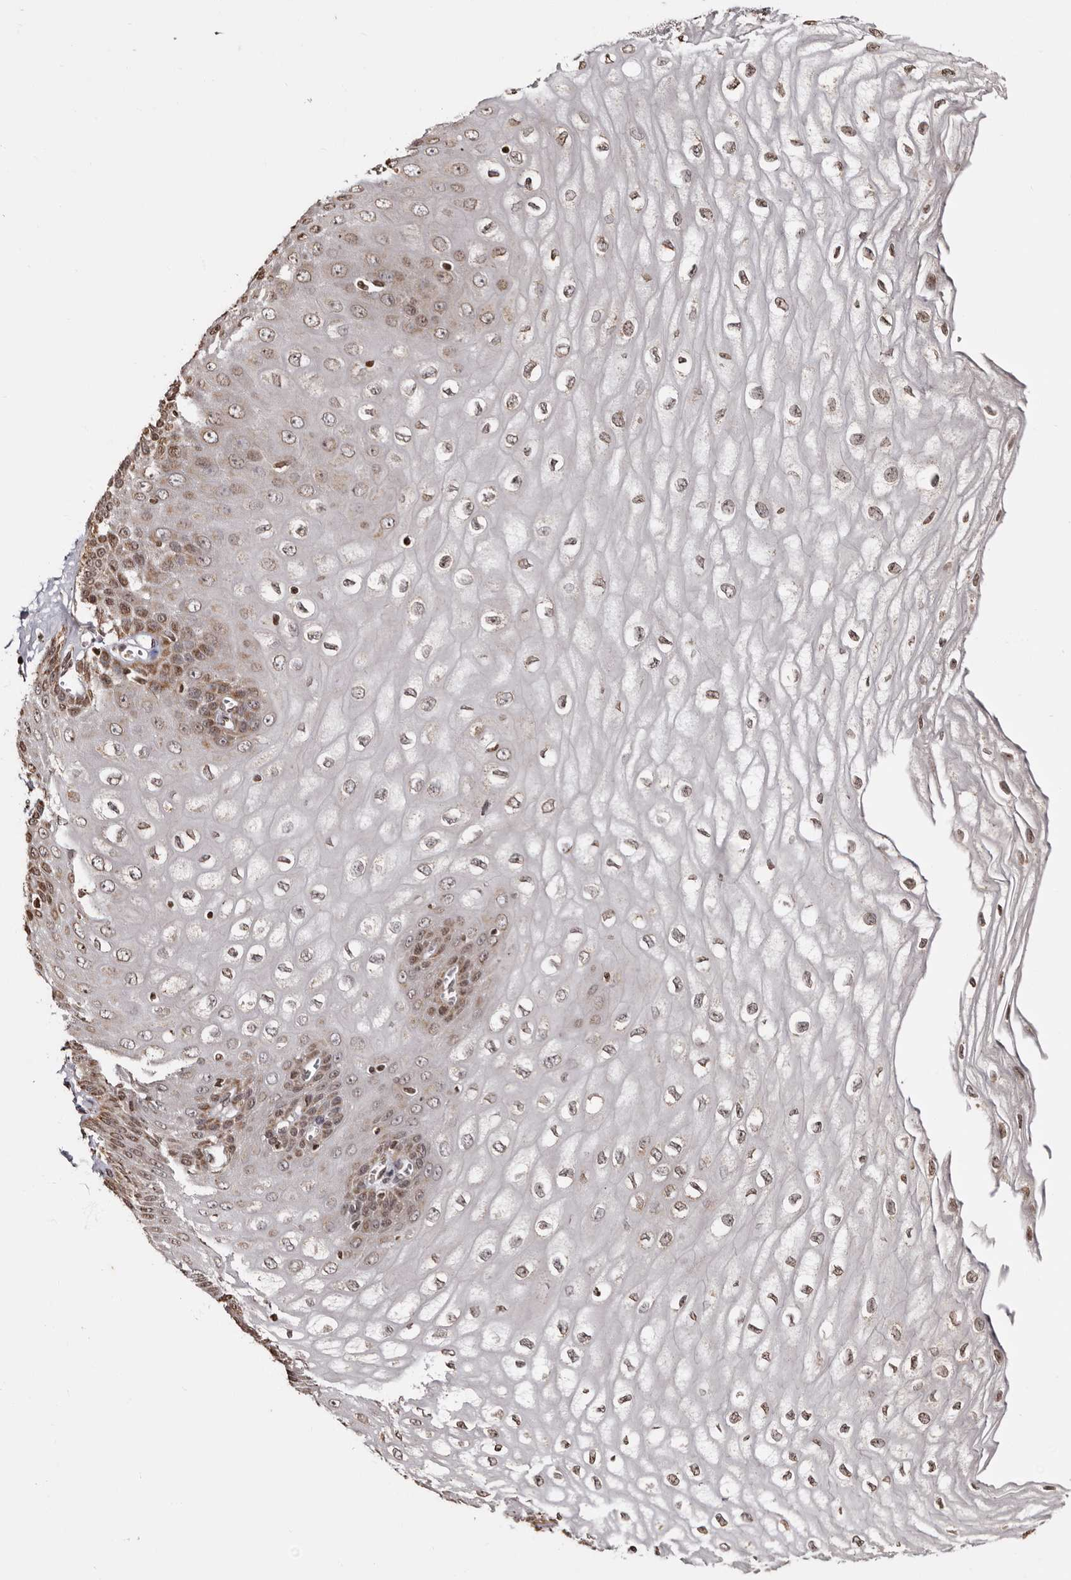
{"staining": {"intensity": "moderate", "quantity": "25%-75%", "location": "cytoplasmic/membranous,nuclear"}, "tissue": "esophagus", "cell_type": "Squamous epithelial cells", "image_type": "normal", "snomed": [{"axis": "morphology", "description": "Normal tissue, NOS"}, {"axis": "topography", "description": "Esophagus"}], "caption": "Normal esophagus was stained to show a protein in brown. There is medium levels of moderate cytoplasmic/membranous,nuclear staining in approximately 25%-75% of squamous epithelial cells. The protein of interest is stained brown, and the nuclei are stained in blue (DAB IHC with brightfield microscopy, high magnification).", "gene": "CCDC190", "patient": {"sex": "male", "age": 60}}